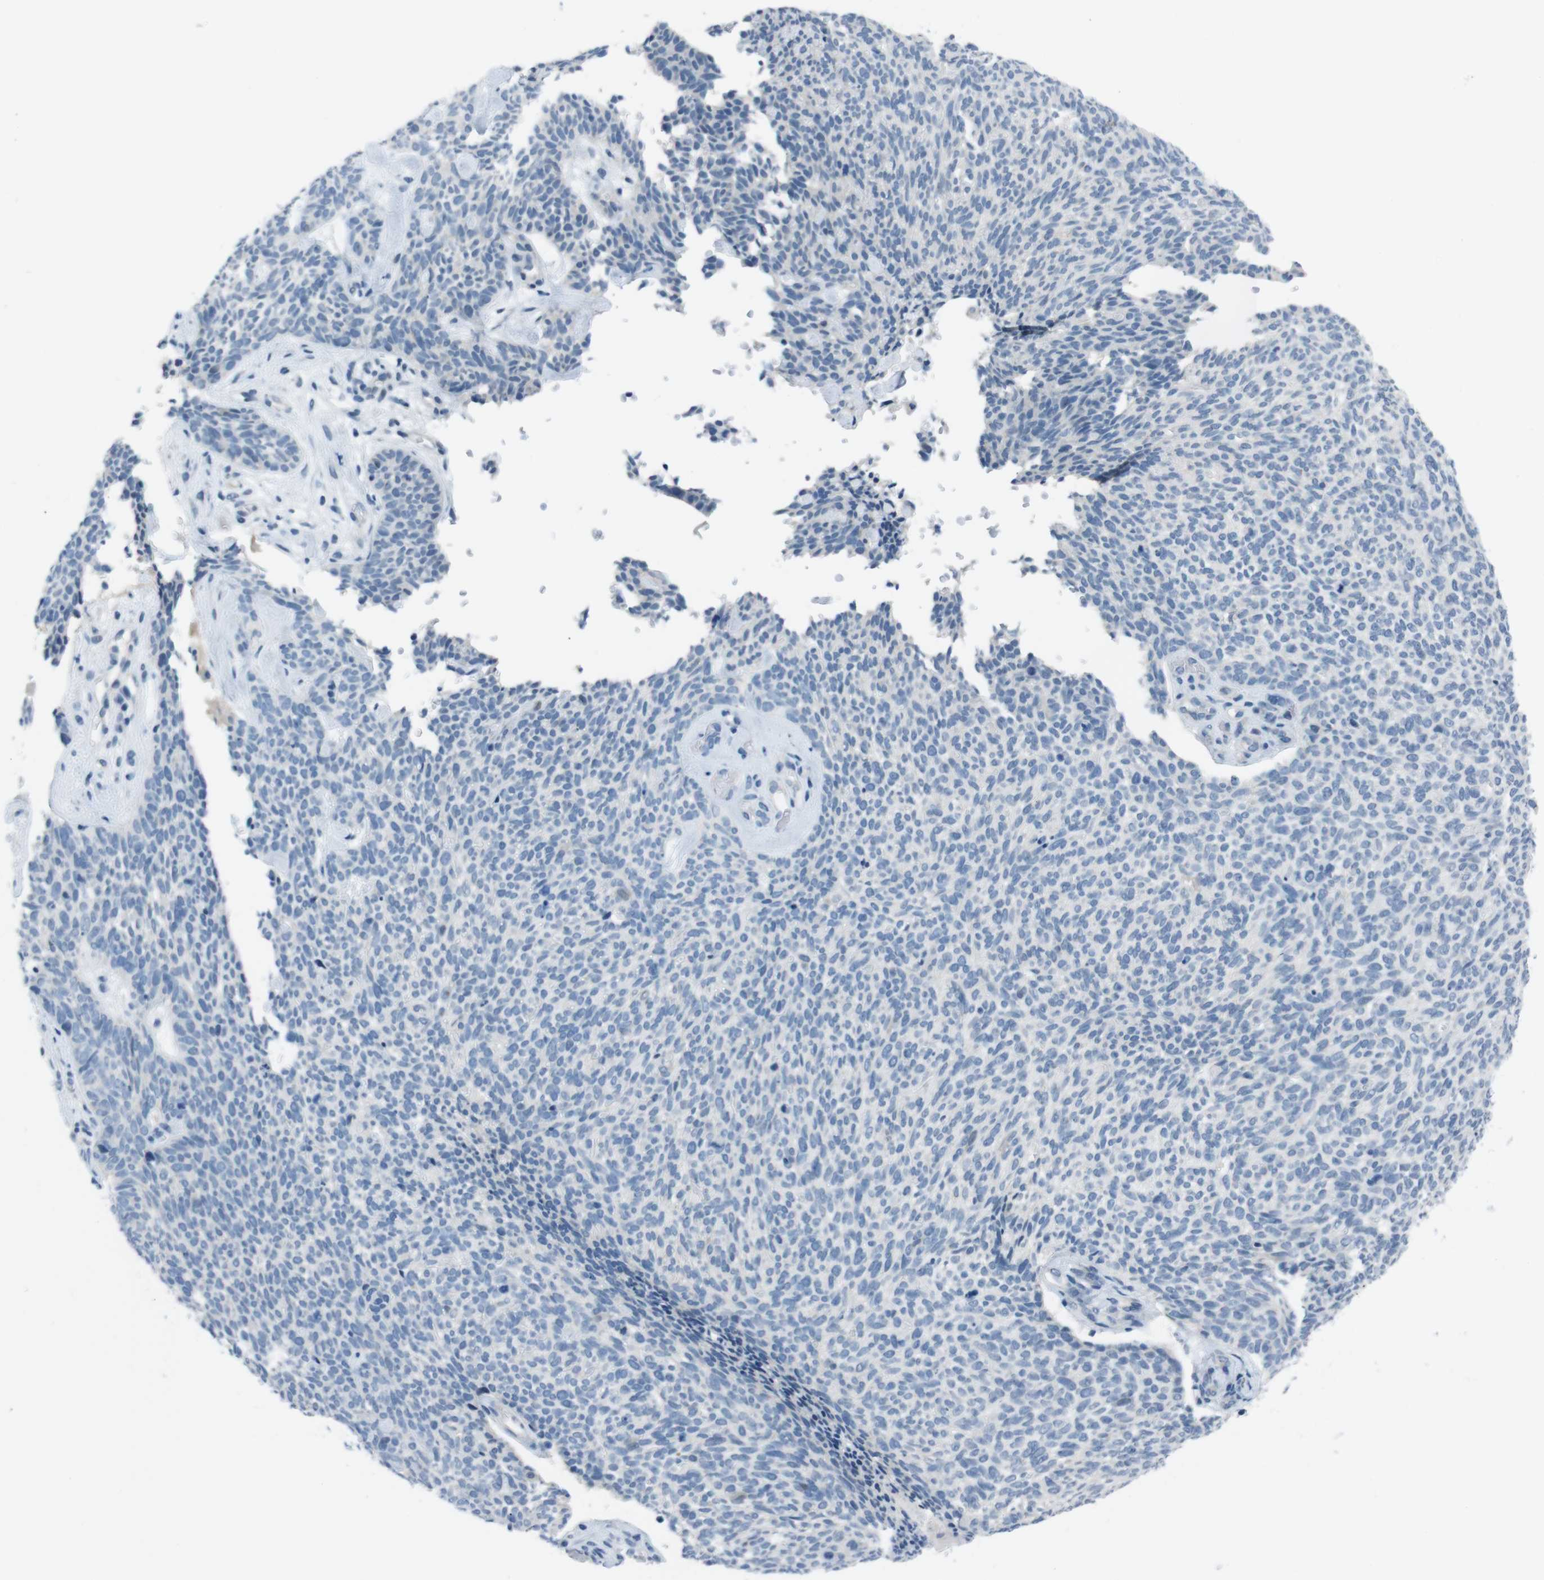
{"staining": {"intensity": "negative", "quantity": "none", "location": "none"}, "tissue": "skin cancer", "cell_type": "Tumor cells", "image_type": "cancer", "snomed": [{"axis": "morphology", "description": "Basal cell carcinoma"}, {"axis": "topography", "description": "Skin"}], "caption": "DAB immunohistochemical staining of skin cancer shows no significant staining in tumor cells. Brightfield microscopy of IHC stained with DAB (3,3'-diaminobenzidine) (brown) and hematoxylin (blue), captured at high magnification.", "gene": "HRH2", "patient": {"sex": "female", "age": 84}}